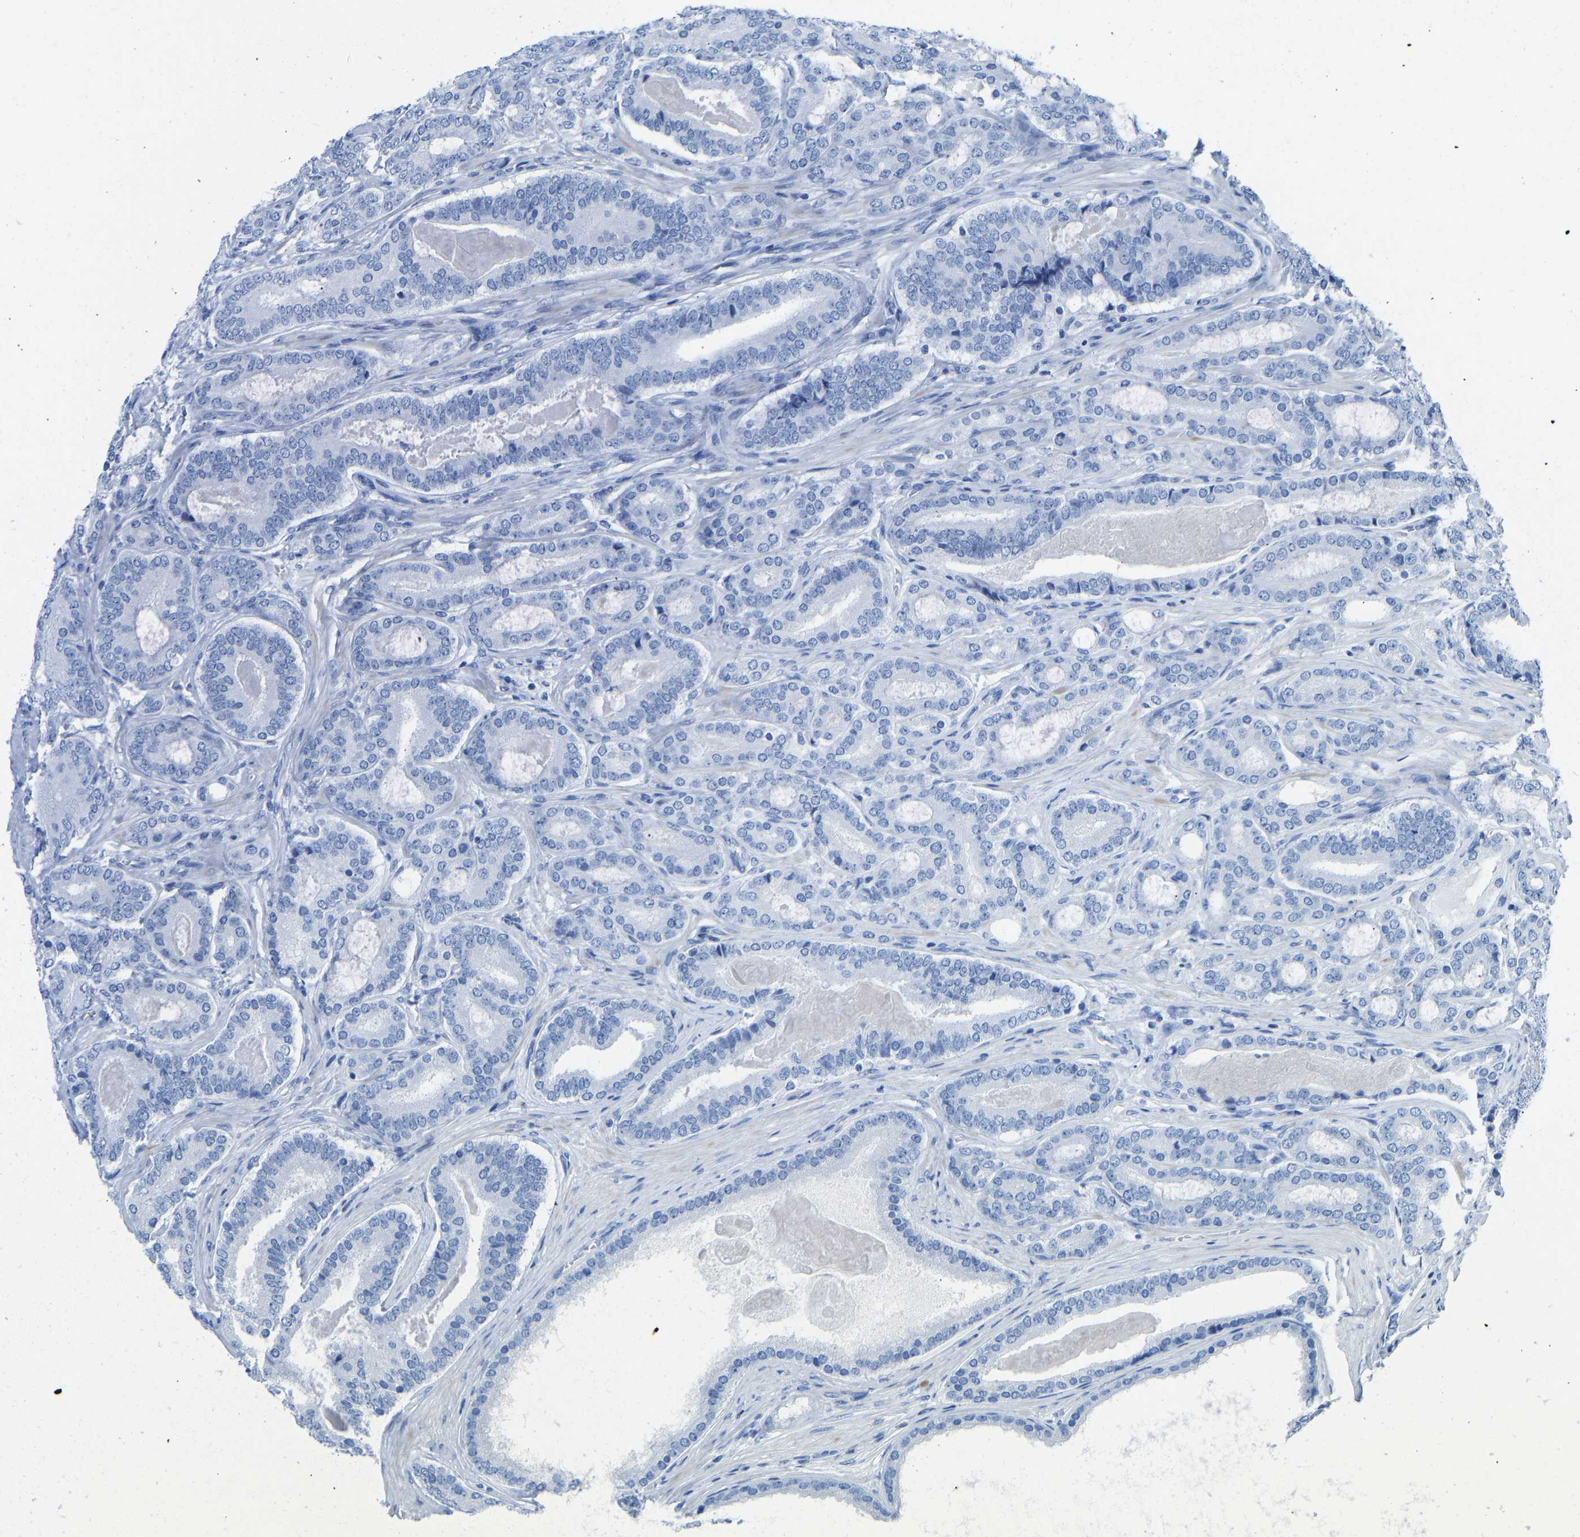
{"staining": {"intensity": "negative", "quantity": "none", "location": "none"}, "tissue": "prostate cancer", "cell_type": "Tumor cells", "image_type": "cancer", "snomed": [{"axis": "morphology", "description": "Adenocarcinoma, High grade"}, {"axis": "topography", "description": "Prostate"}], "caption": "The image exhibits no significant positivity in tumor cells of prostate adenocarcinoma (high-grade).", "gene": "NKAIN3", "patient": {"sex": "male", "age": 60}}